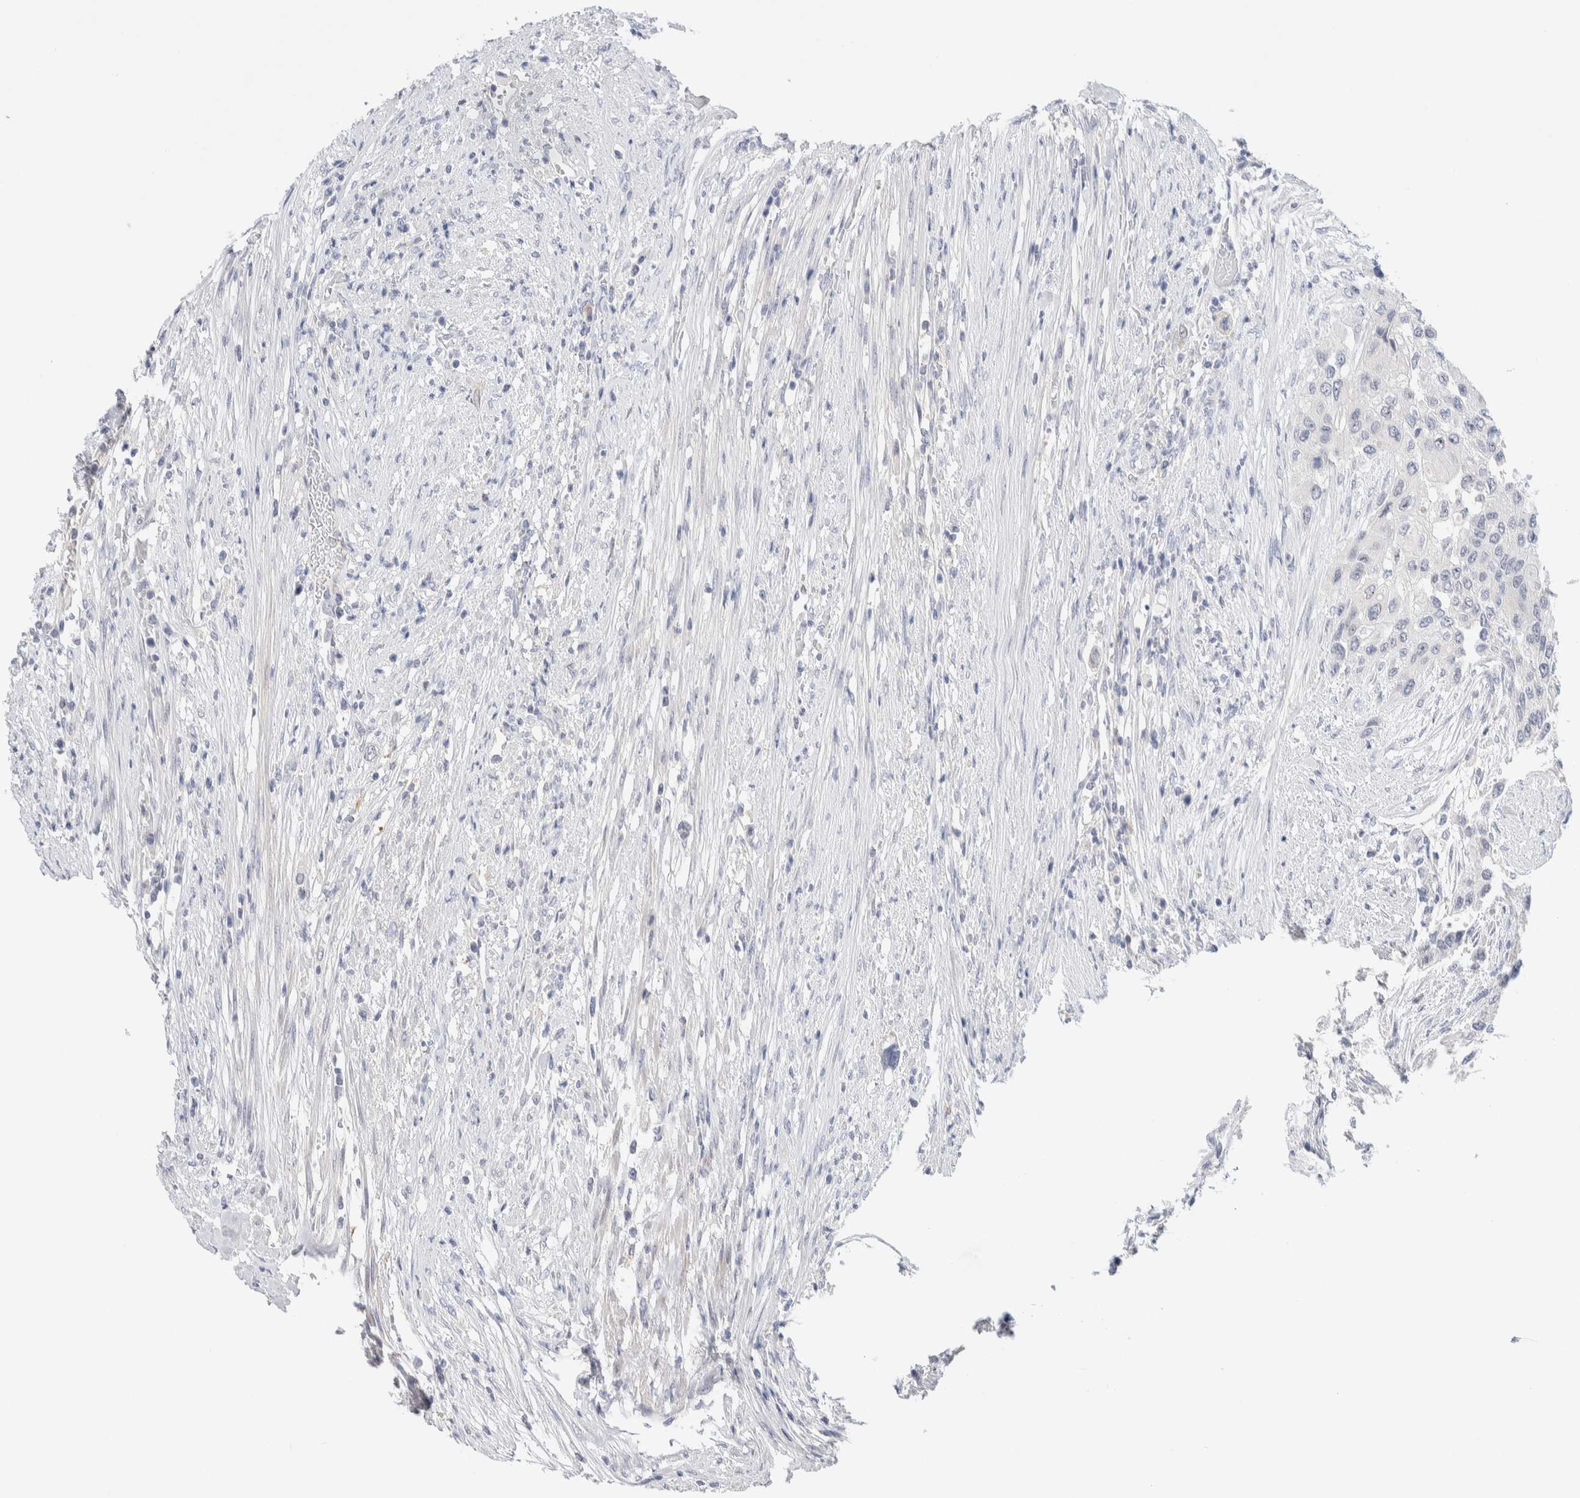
{"staining": {"intensity": "negative", "quantity": "none", "location": "none"}, "tissue": "urothelial cancer", "cell_type": "Tumor cells", "image_type": "cancer", "snomed": [{"axis": "morphology", "description": "Urothelial carcinoma, High grade"}, {"axis": "topography", "description": "Urinary bladder"}], "caption": "This is an IHC image of high-grade urothelial carcinoma. There is no expression in tumor cells.", "gene": "DNAJB6", "patient": {"sex": "female", "age": 56}}